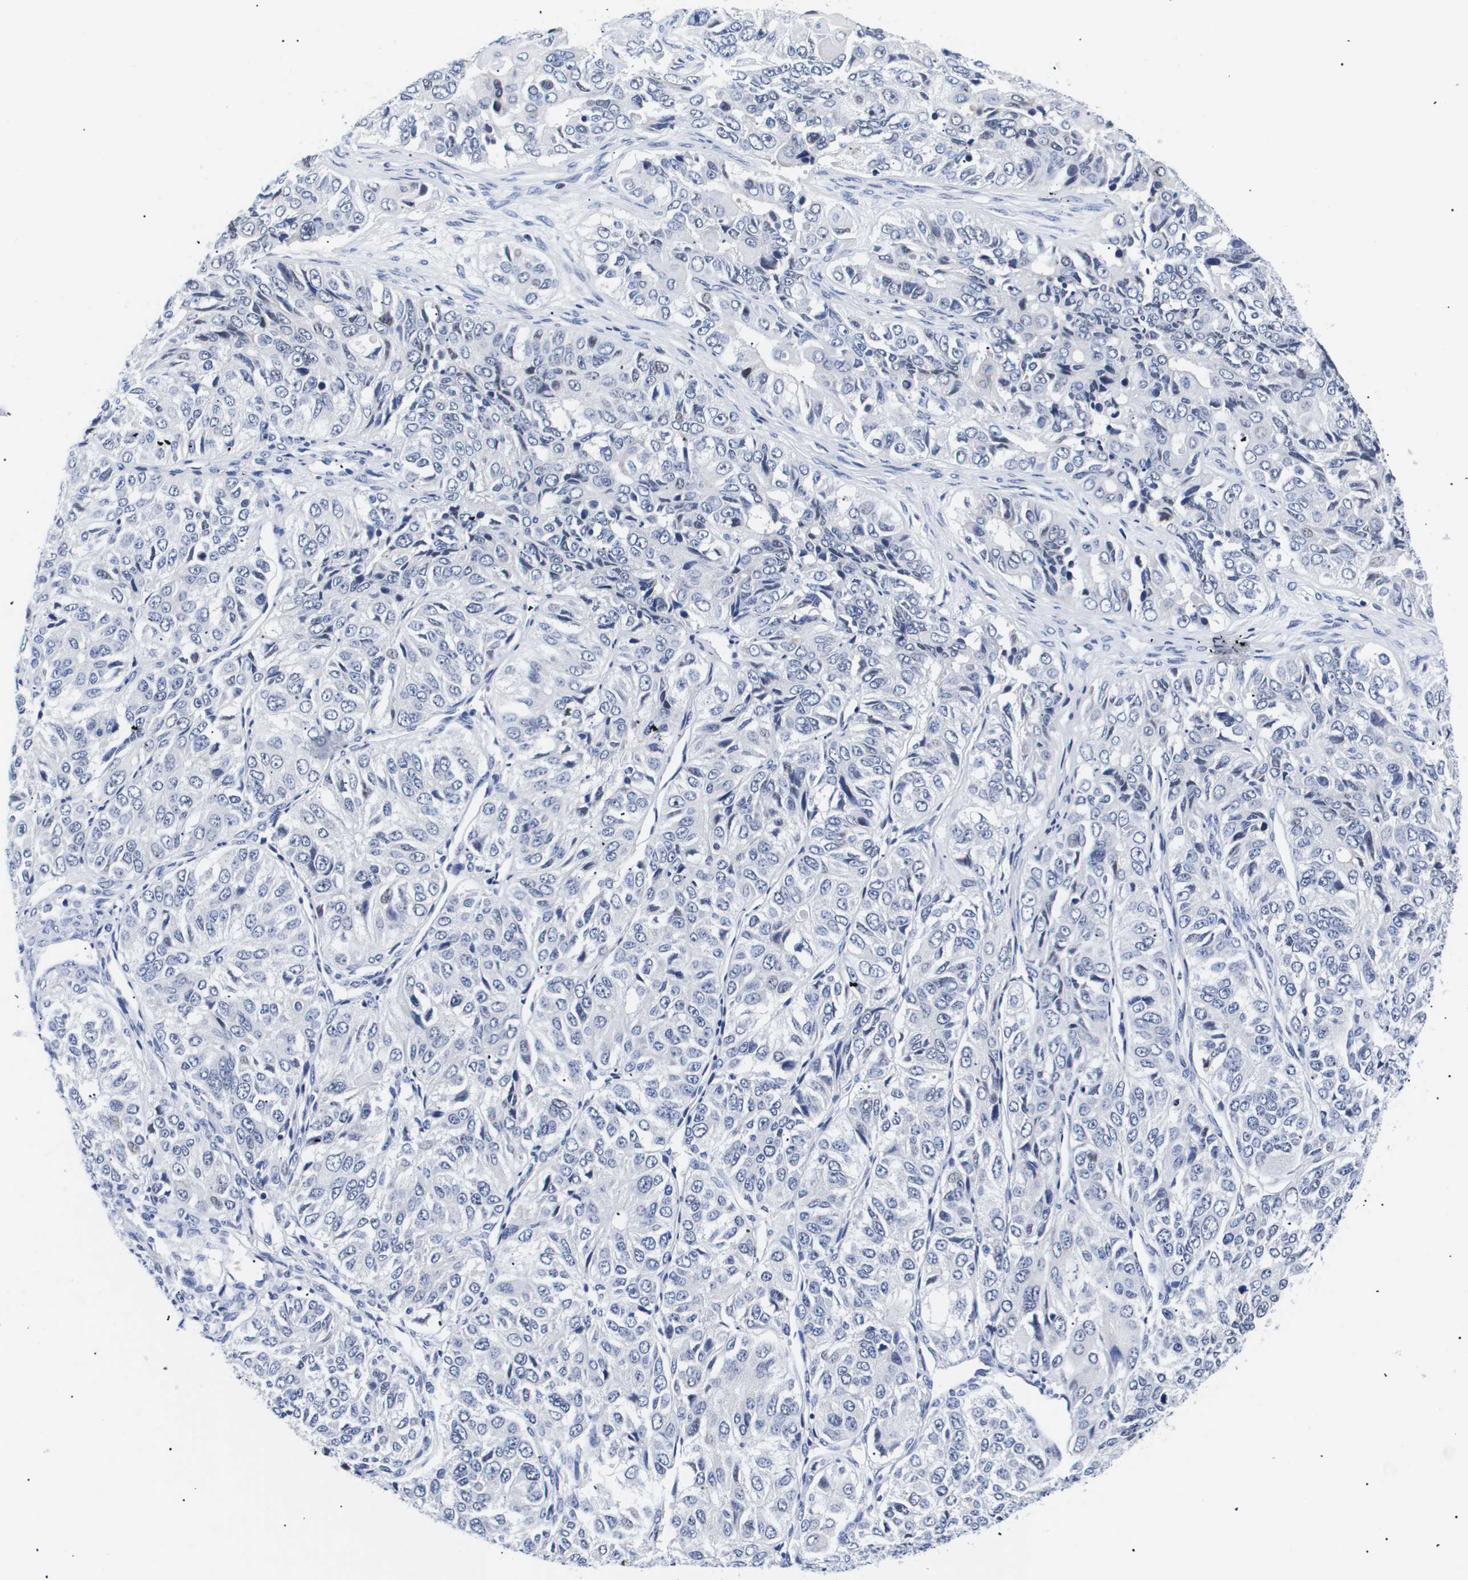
{"staining": {"intensity": "negative", "quantity": "none", "location": "none"}, "tissue": "ovarian cancer", "cell_type": "Tumor cells", "image_type": "cancer", "snomed": [{"axis": "morphology", "description": "Carcinoma, endometroid"}, {"axis": "topography", "description": "Ovary"}], "caption": "Immunohistochemical staining of ovarian endometroid carcinoma reveals no significant positivity in tumor cells.", "gene": "SHD", "patient": {"sex": "female", "age": 51}}